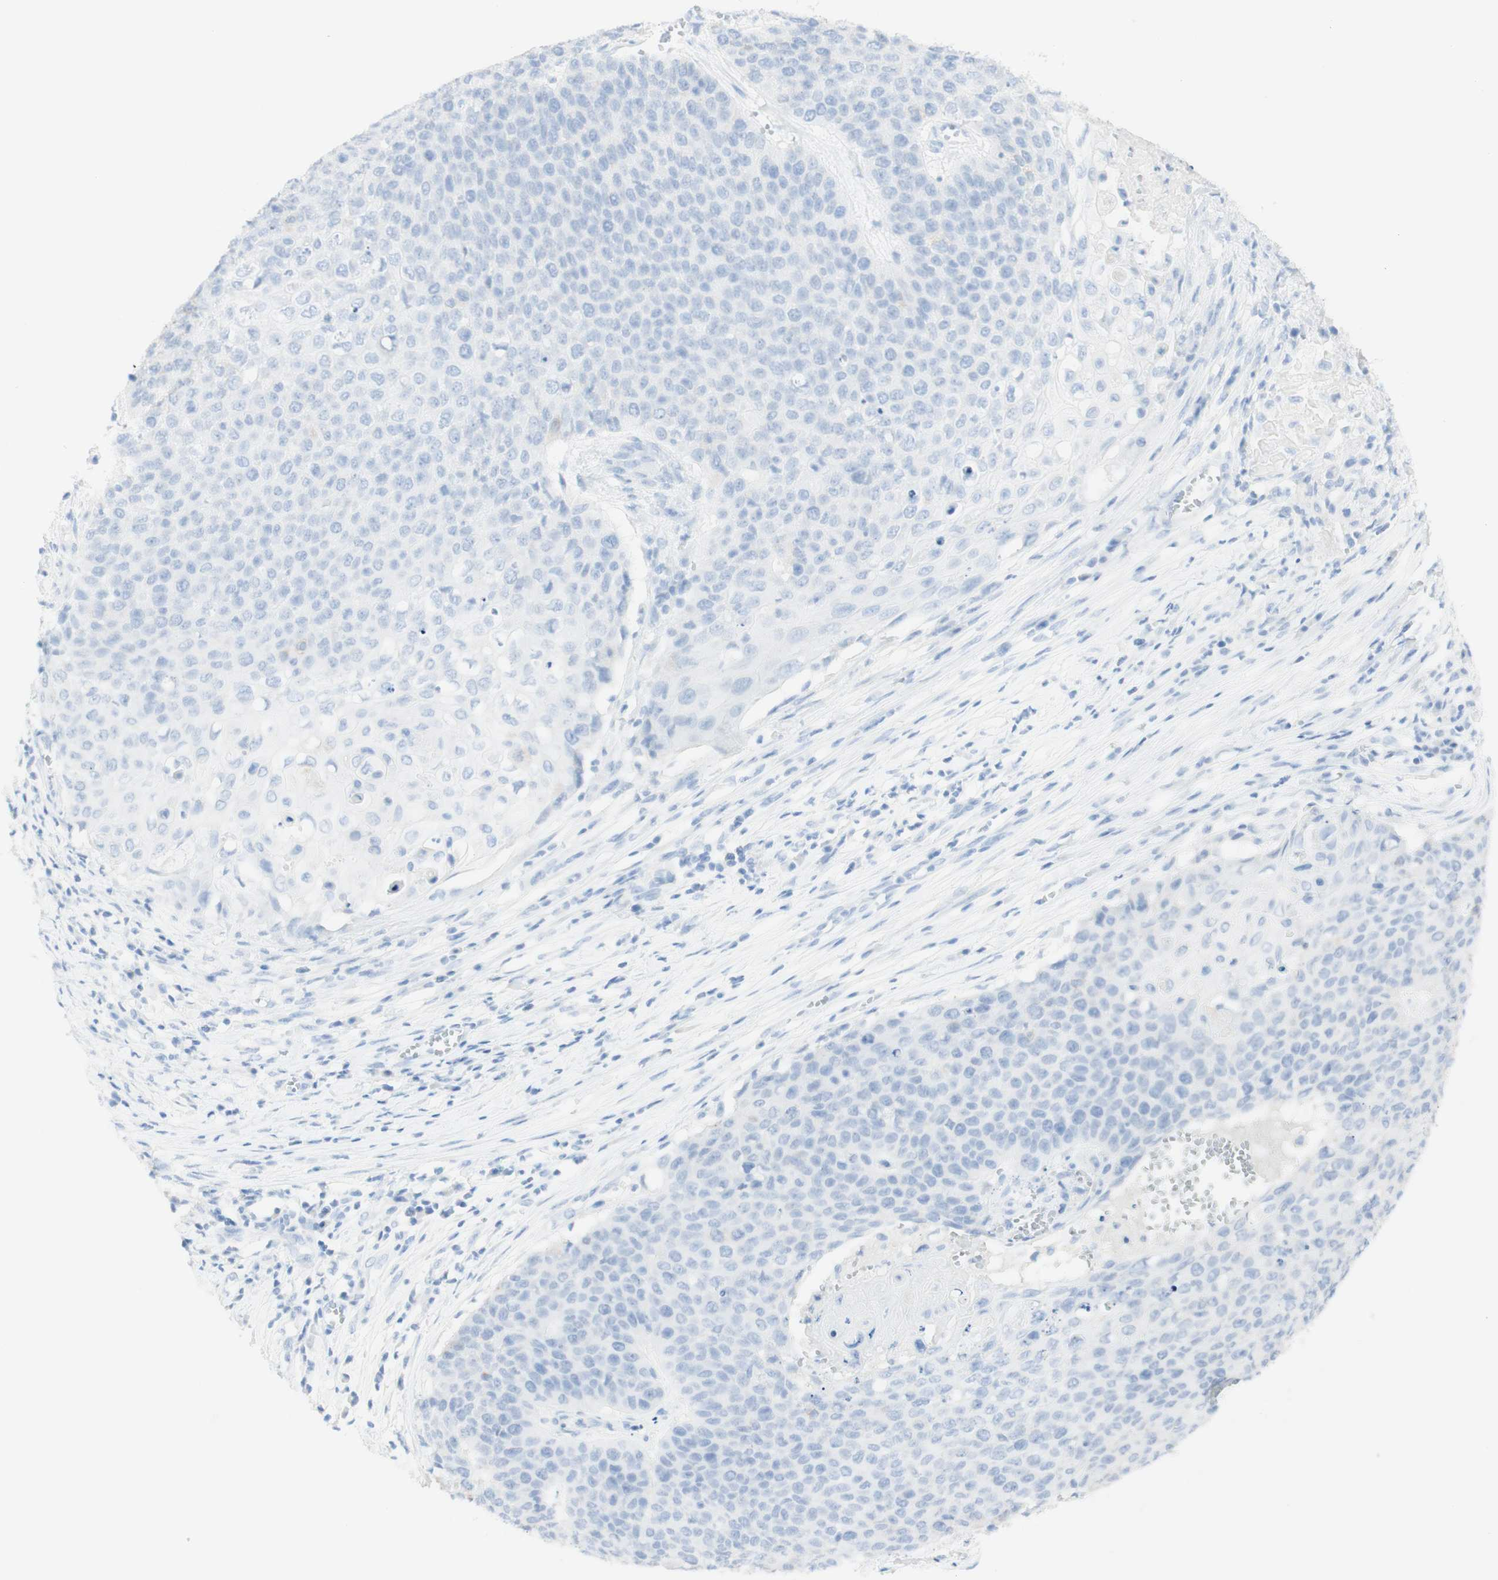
{"staining": {"intensity": "negative", "quantity": "none", "location": "none"}, "tissue": "cervical cancer", "cell_type": "Tumor cells", "image_type": "cancer", "snomed": [{"axis": "morphology", "description": "Squamous cell carcinoma, NOS"}, {"axis": "topography", "description": "Cervix"}], "caption": "The image demonstrates no significant expression in tumor cells of squamous cell carcinoma (cervical).", "gene": "TPO", "patient": {"sex": "female", "age": 39}}